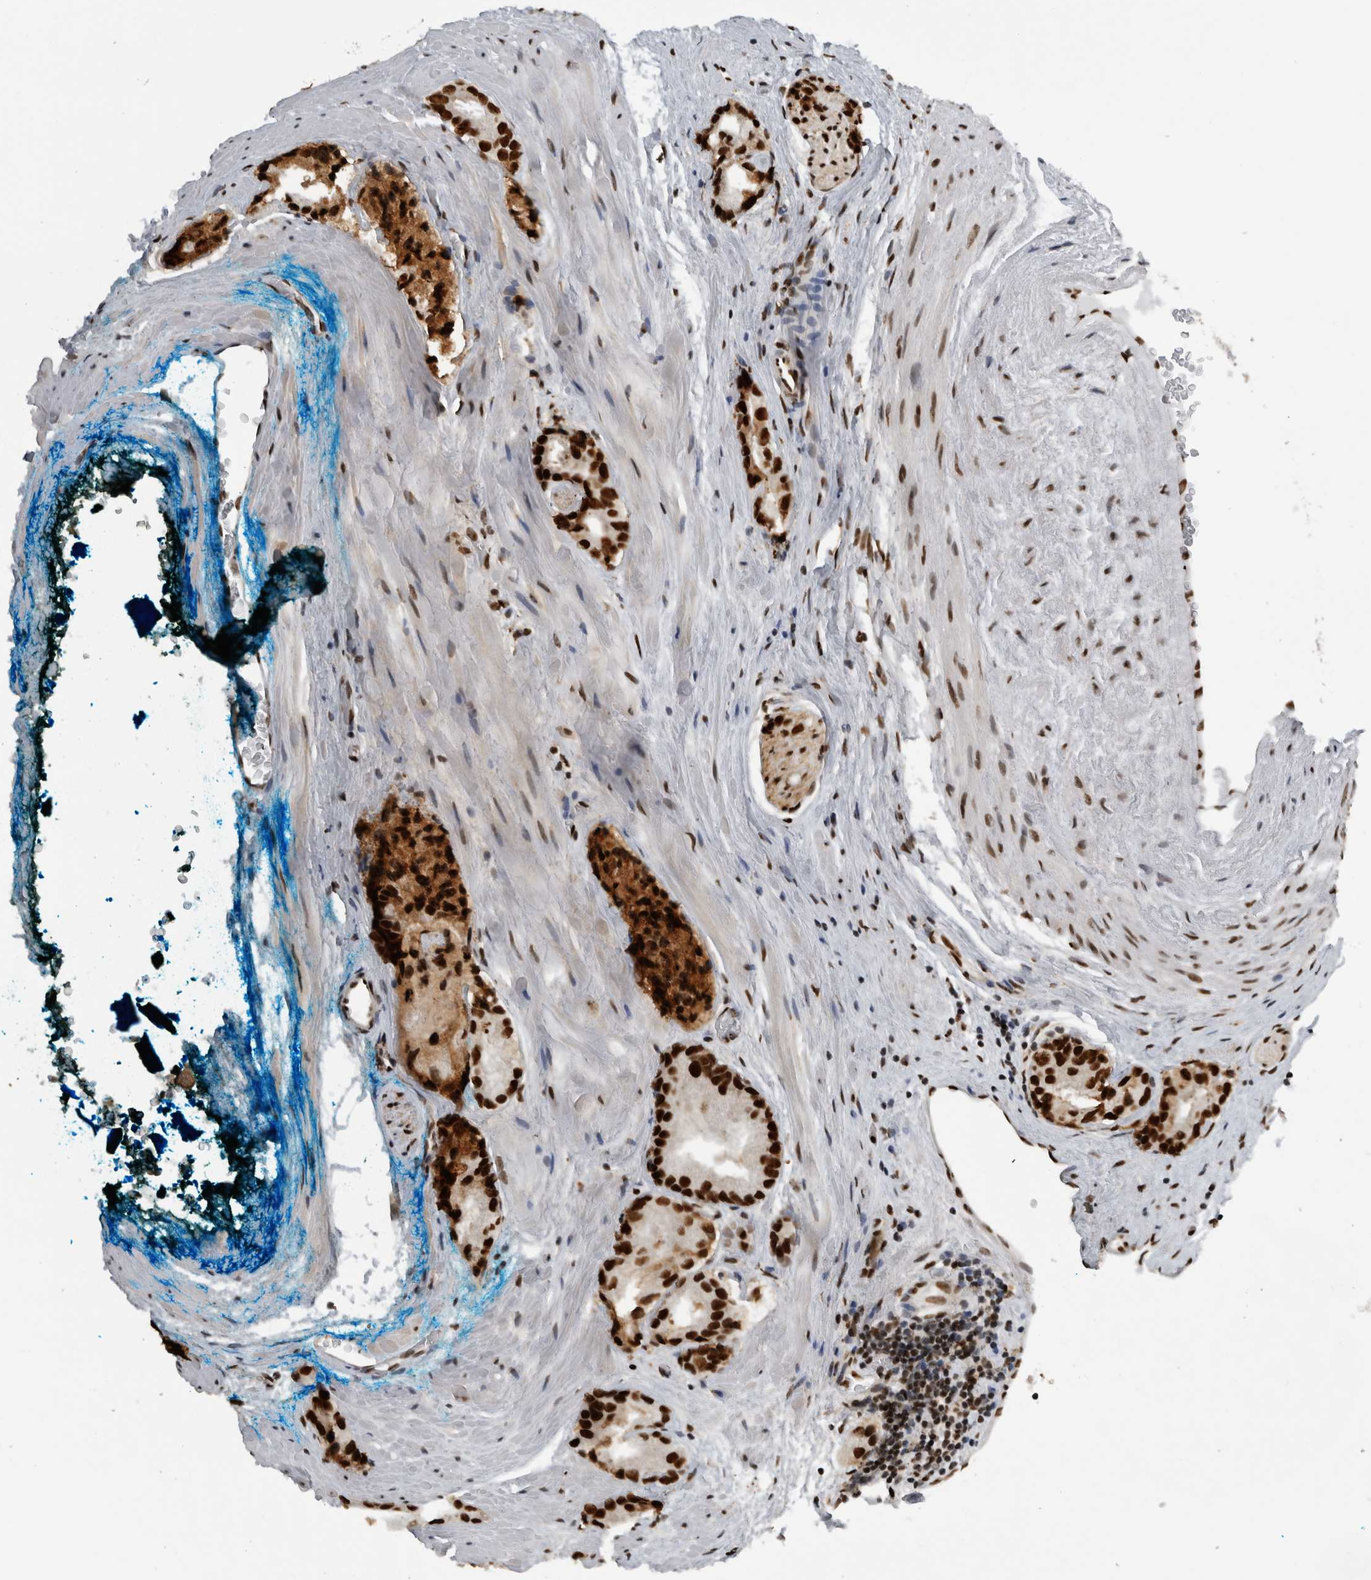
{"staining": {"intensity": "strong", "quantity": ">75%", "location": "nuclear"}, "tissue": "prostate cancer", "cell_type": "Tumor cells", "image_type": "cancer", "snomed": [{"axis": "morphology", "description": "Adenocarcinoma, High grade"}, {"axis": "topography", "description": "Prostate"}], "caption": "Strong nuclear staining for a protein is appreciated in approximately >75% of tumor cells of prostate adenocarcinoma (high-grade) using immunohistochemistry (IHC).", "gene": "ZSCAN2", "patient": {"sex": "male", "age": 63}}